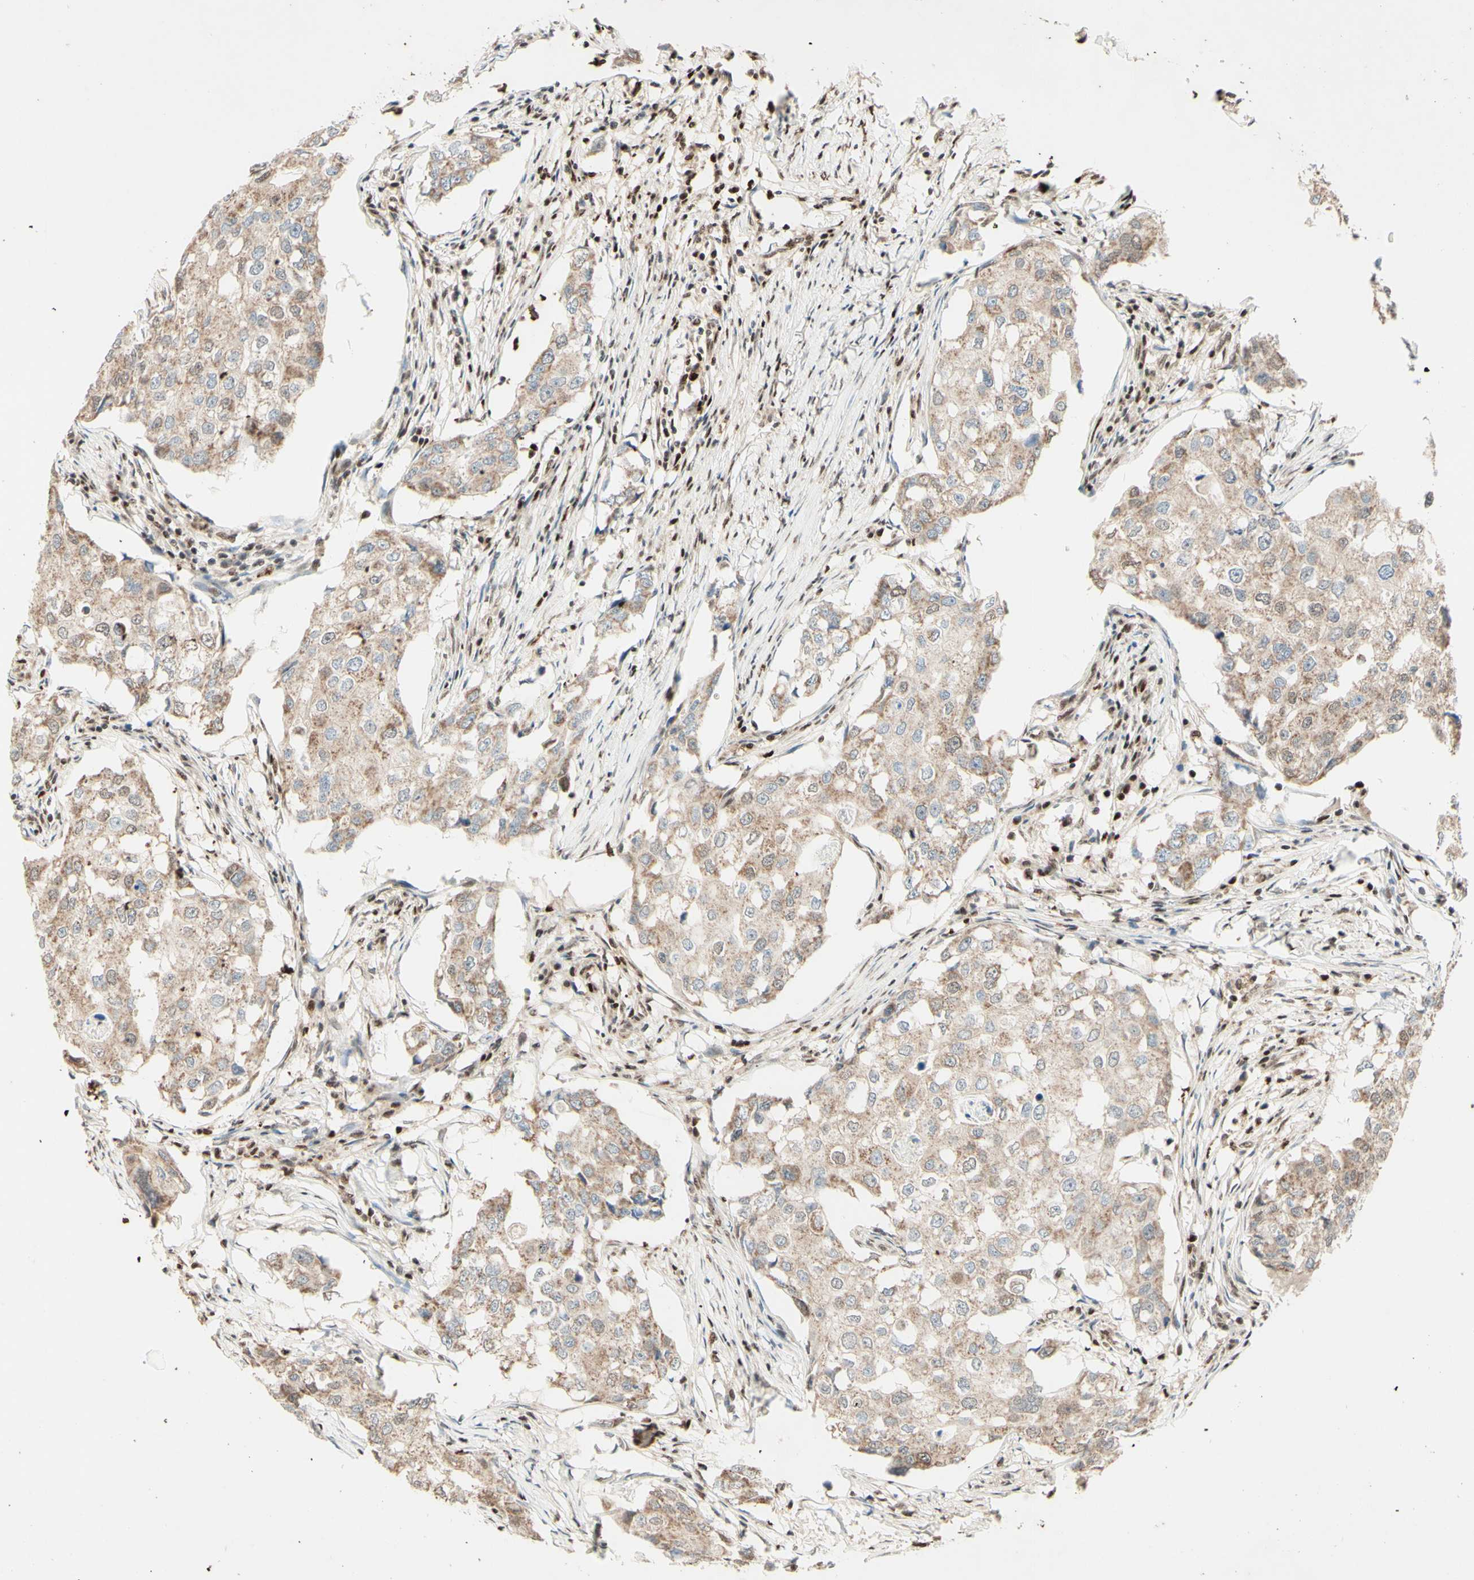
{"staining": {"intensity": "weak", "quantity": ">75%", "location": "cytoplasmic/membranous"}, "tissue": "breast cancer", "cell_type": "Tumor cells", "image_type": "cancer", "snomed": [{"axis": "morphology", "description": "Duct carcinoma"}, {"axis": "topography", "description": "Breast"}], "caption": "Weak cytoplasmic/membranous protein staining is present in about >75% of tumor cells in breast cancer (invasive ductal carcinoma).", "gene": "NR3C1", "patient": {"sex": "female", "age": 27}}